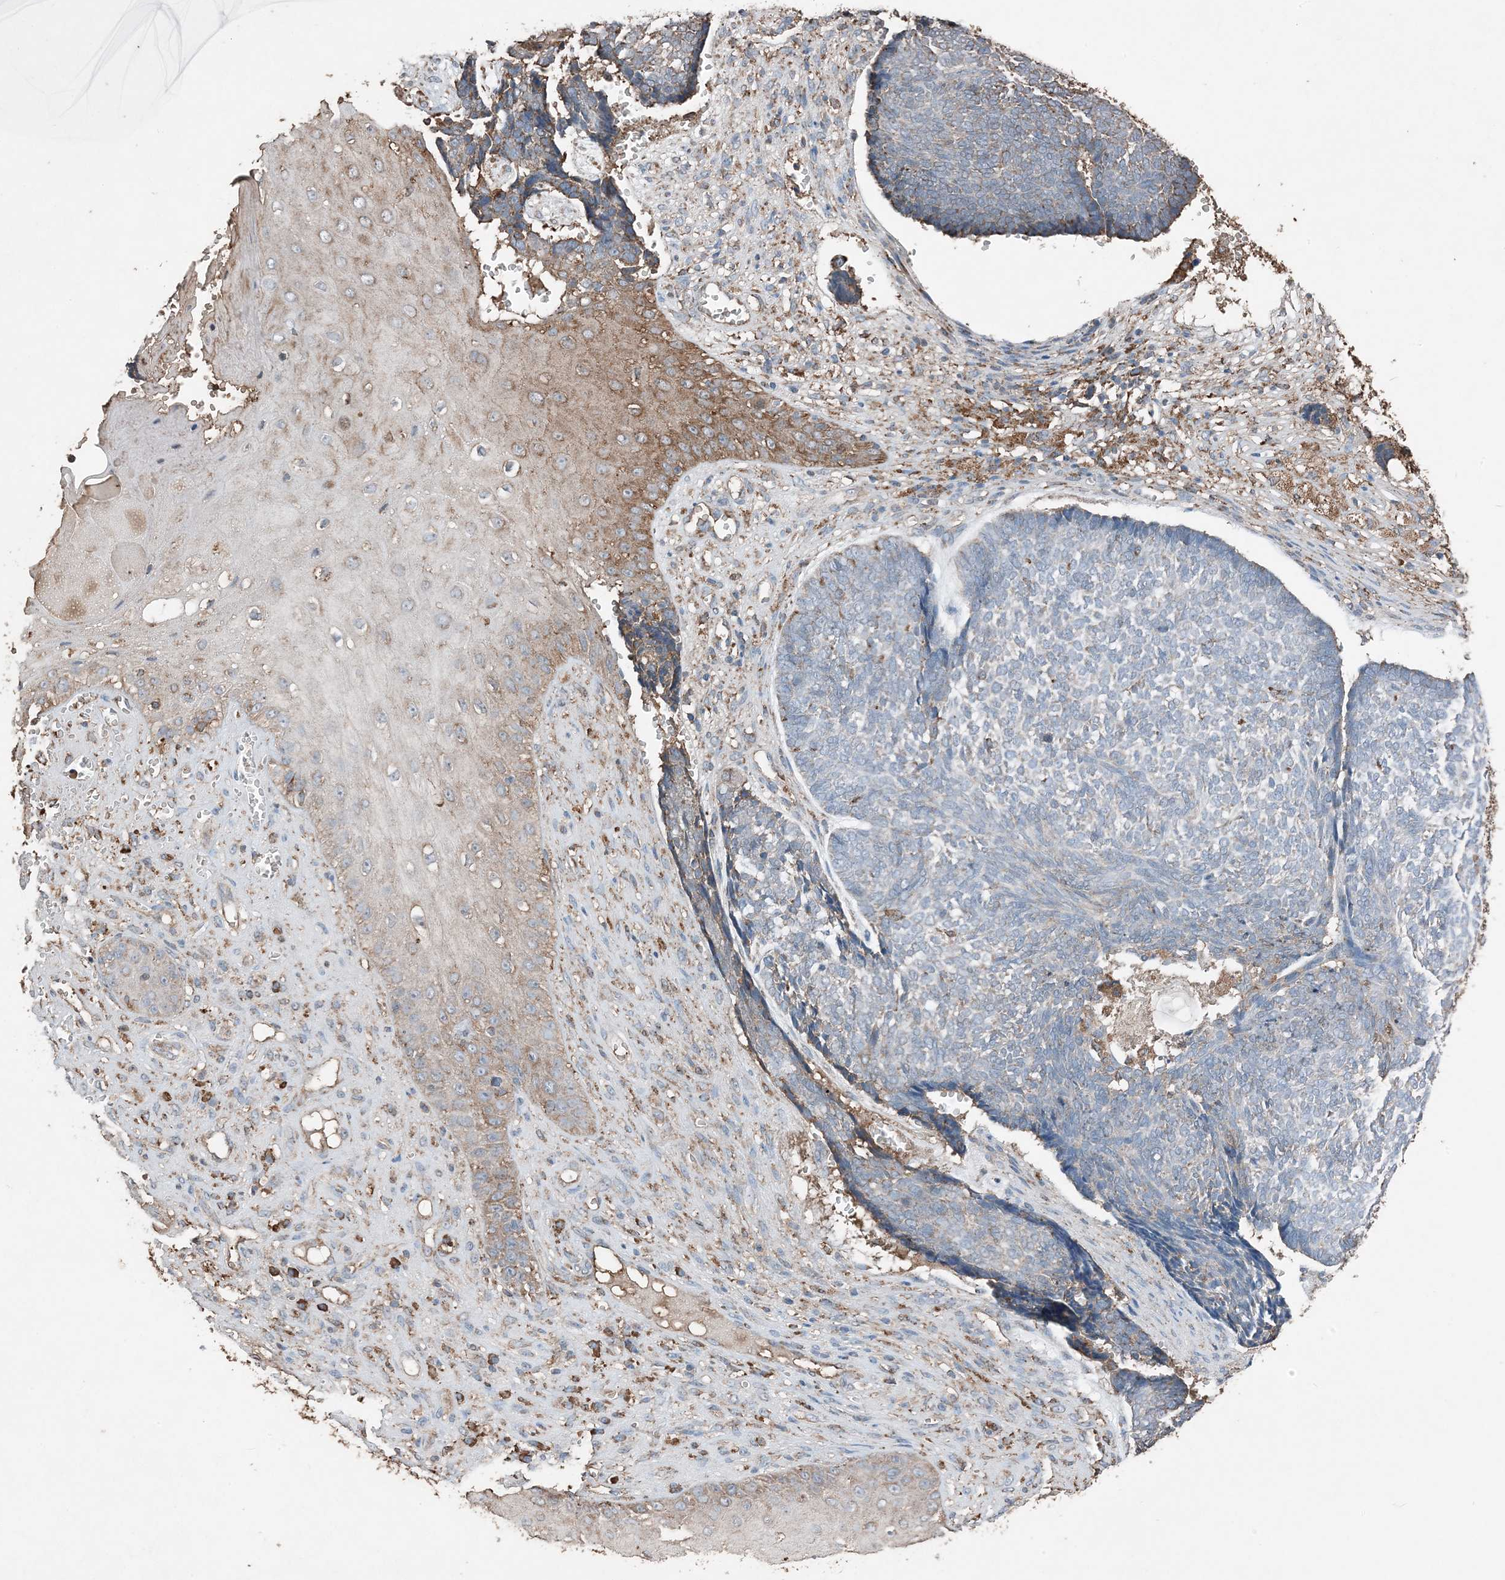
{"staining": {"intensity": "moderate", "quantity": "<25%", "location": "cytoplasmic/membranous"}, "tissue": "skin cancer", "cell_type": "Tumor cells", "image_type": "cancer", "snomed": [{"axis": "morphology", "description": "Basal cell carcinoma"}, {"axis": "topography", "description": "Skin"}], "caption": "A high-resolution photomicrograph shows immunohistochemistry (IHC) staining of skin cancer, which shows moderate cytoplasmic/membranous expression in approximately <25% of tumor cells.", "gene": "PDIA6", "patient": {"sex": "male", "age": 84}}